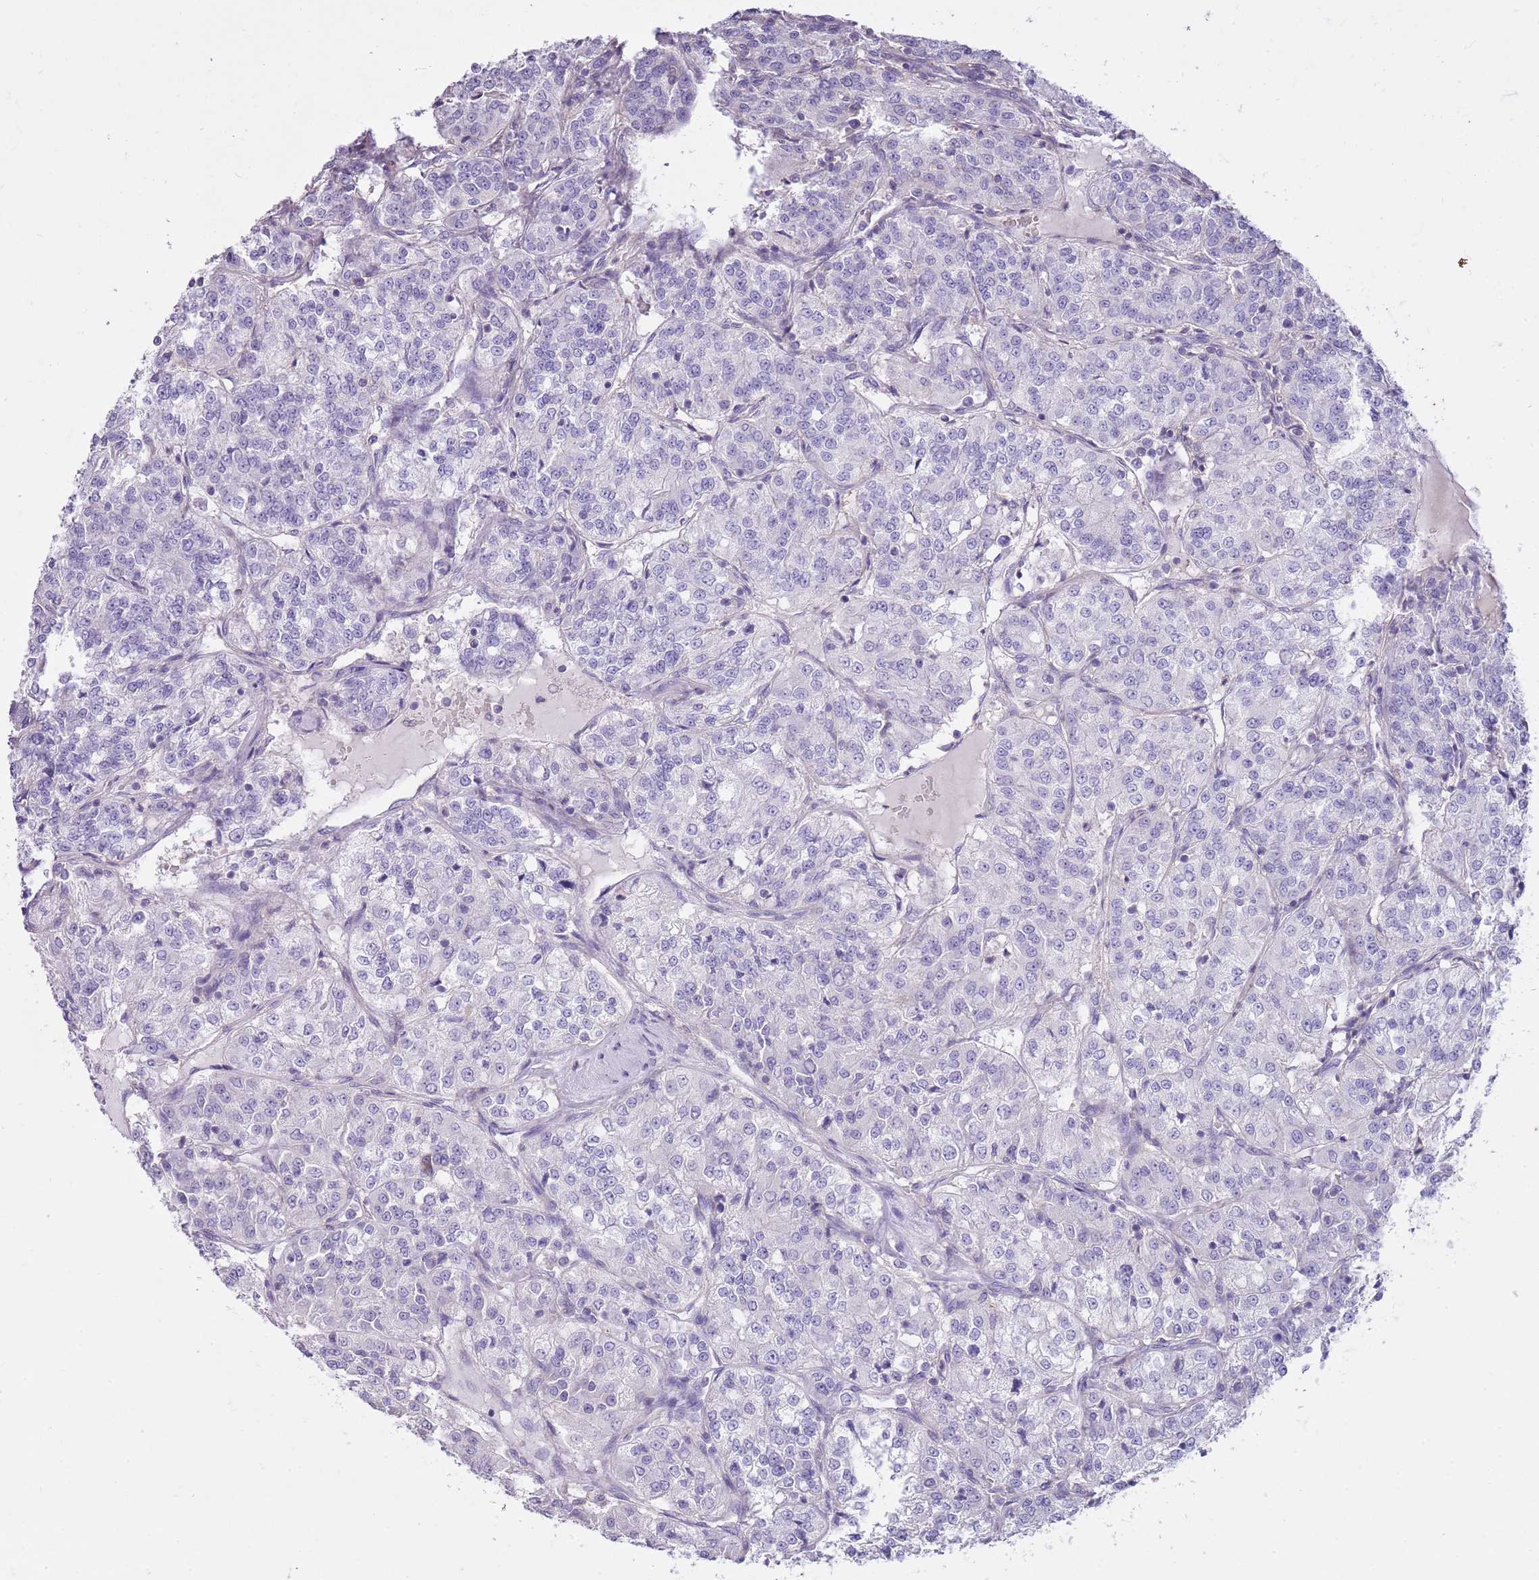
{"staining": {"intensity": "negative", "quantity": "none", "location": "none"}, "tissue": "renal cancer", "cell_type": "Tumor cells", "image_type": "cancer", "snomed": [{"axis": "morphology", "description": "Adenocarcinoma, NOS"}, {"axis": "topography", "description": "Kidney"}], "caption": "This is an immunohistochemistry photomicrograph of human renal adenocarcinoma. There is no expression in tumor cells.", "gene": "CNPPD1", "patient": {"sex": "female", "age": 63}}